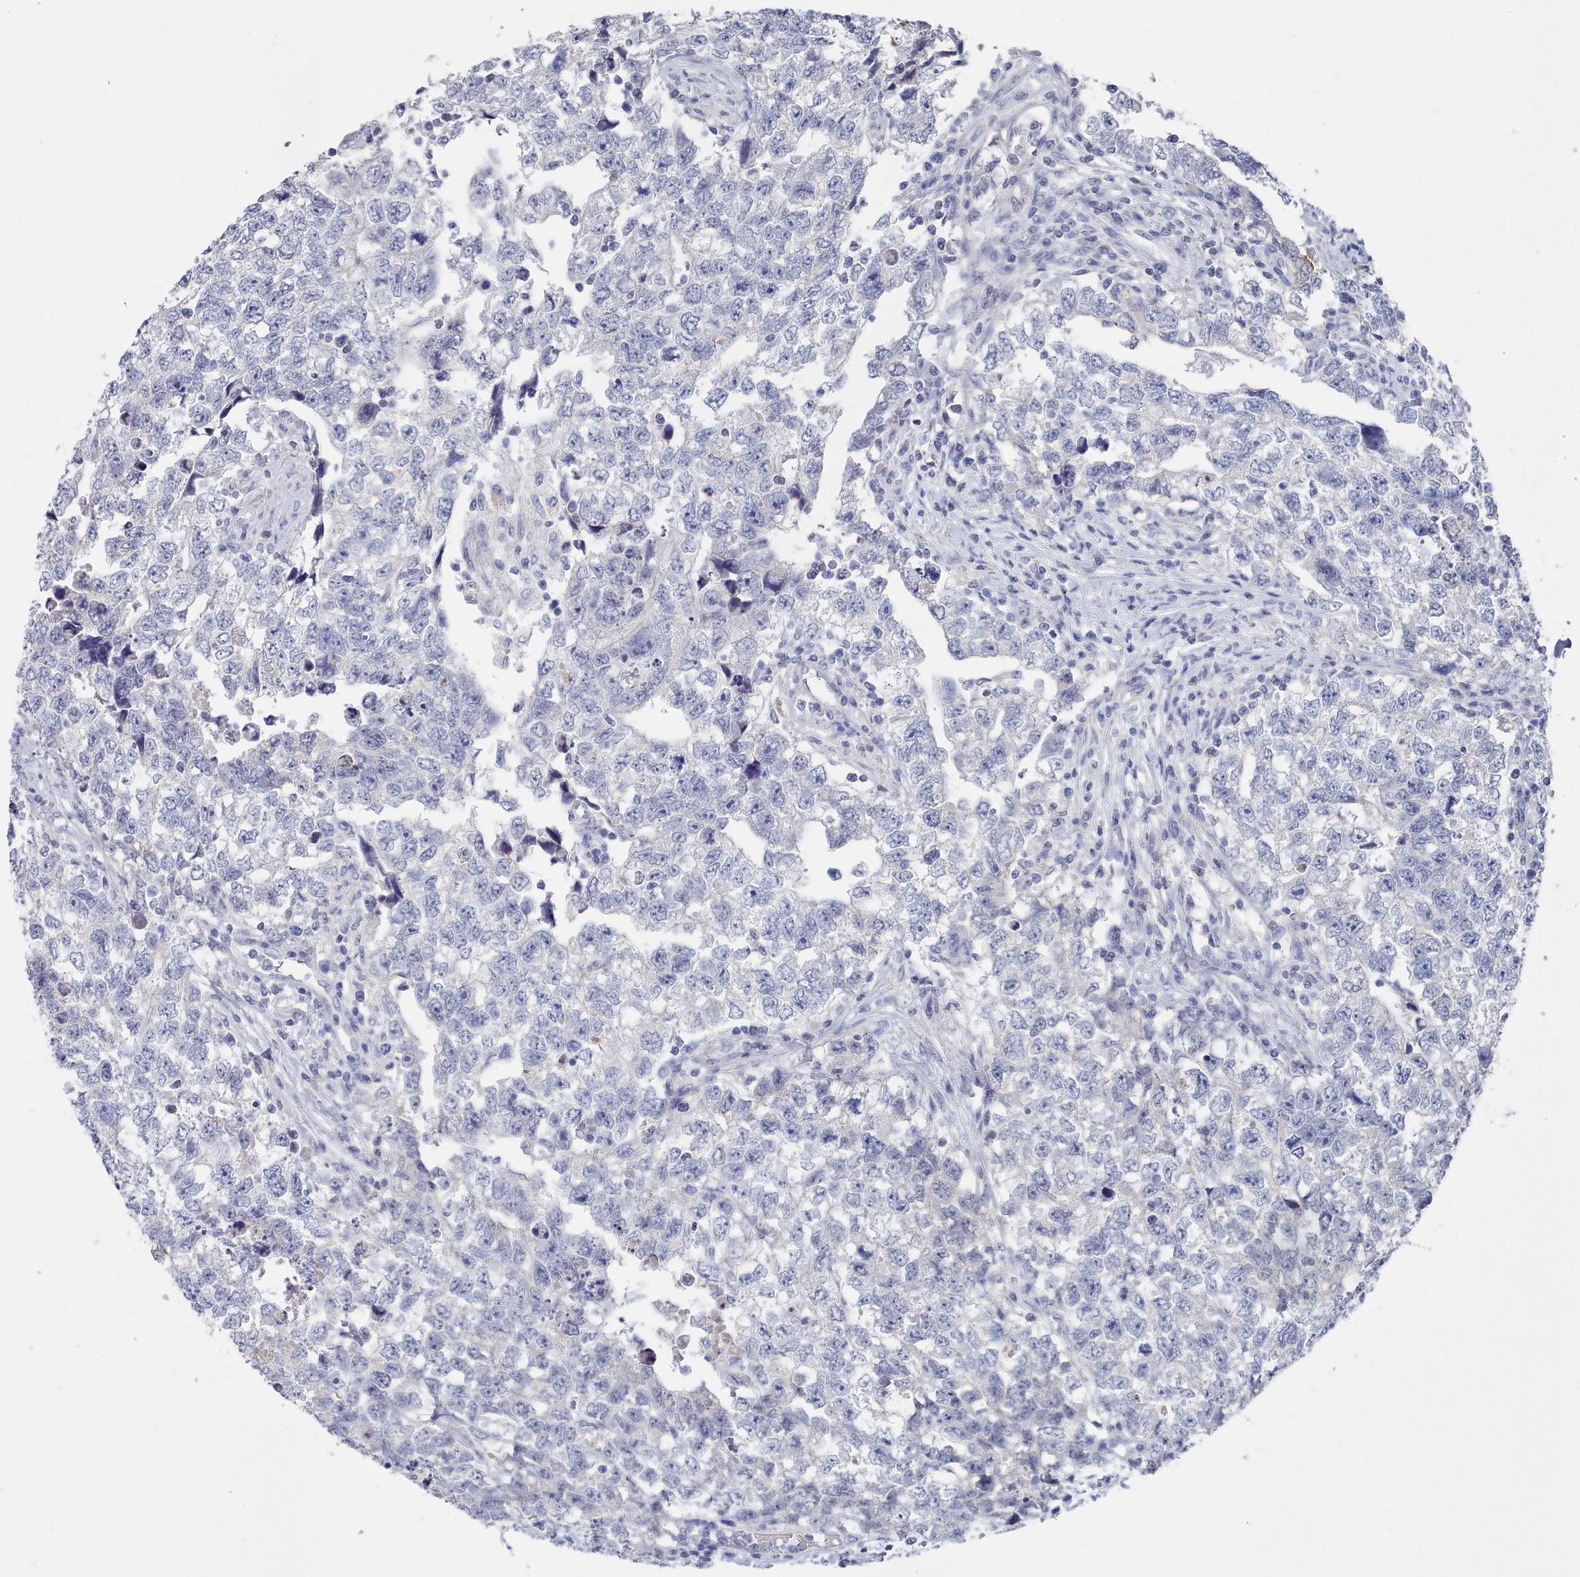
{"staining": {"intensity": "negative", "quantity": "none", "location": "none"}, "tissue": "testis cancer", "cell_type": "Tumor cells", "image_type": "cancer", "snomed": [{"axis": "morphology", "description": "Carcinoma, Embryonal, NOS"}, {"axis": "topography", "description": "Testis"}], "caption": "There is no significant staining in tumor cells of testis embryonal carcinoma.", "gene": "ACAD11", "patient": {"sex": "male", "age": 22}}